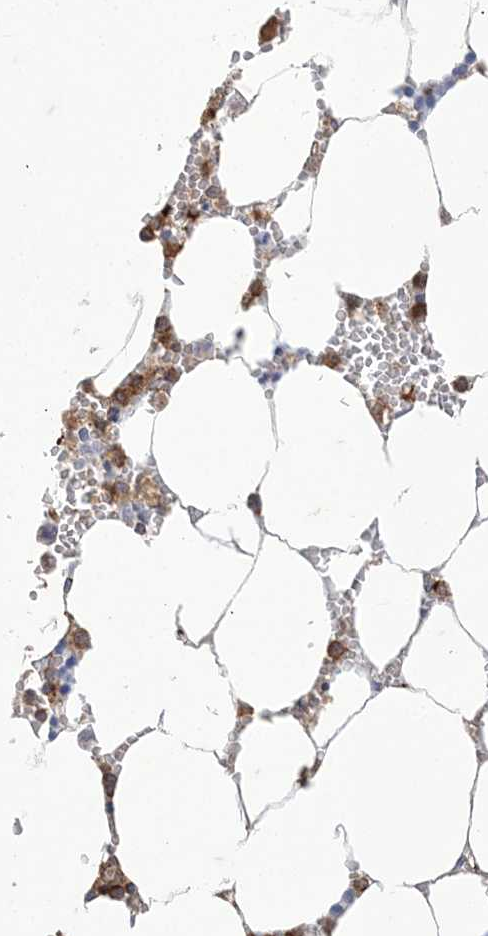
{"staining": {"intensity": "moderate", "quantity": "25%-75%", "location": "cytoplasmic/membranous"}, "tissue": "bone marrow", "cell_type": "Hematopoietic cells", "image_type": "normal", "snomed": [{"axis": "morphology", "description": "Normal tissue, NOS"}, {"axis": "topography", "description": "Bone marrow"}], "caption": "Approximately 25%-75% of hematopoietic cells in unremarkable bone marrow reveal moderate cytoplasmic/membranous protein positivity as visualized by brown immunohistochemical staining.", "gene": "DERL3", "patient": {"sex": "male", "age": 70}}